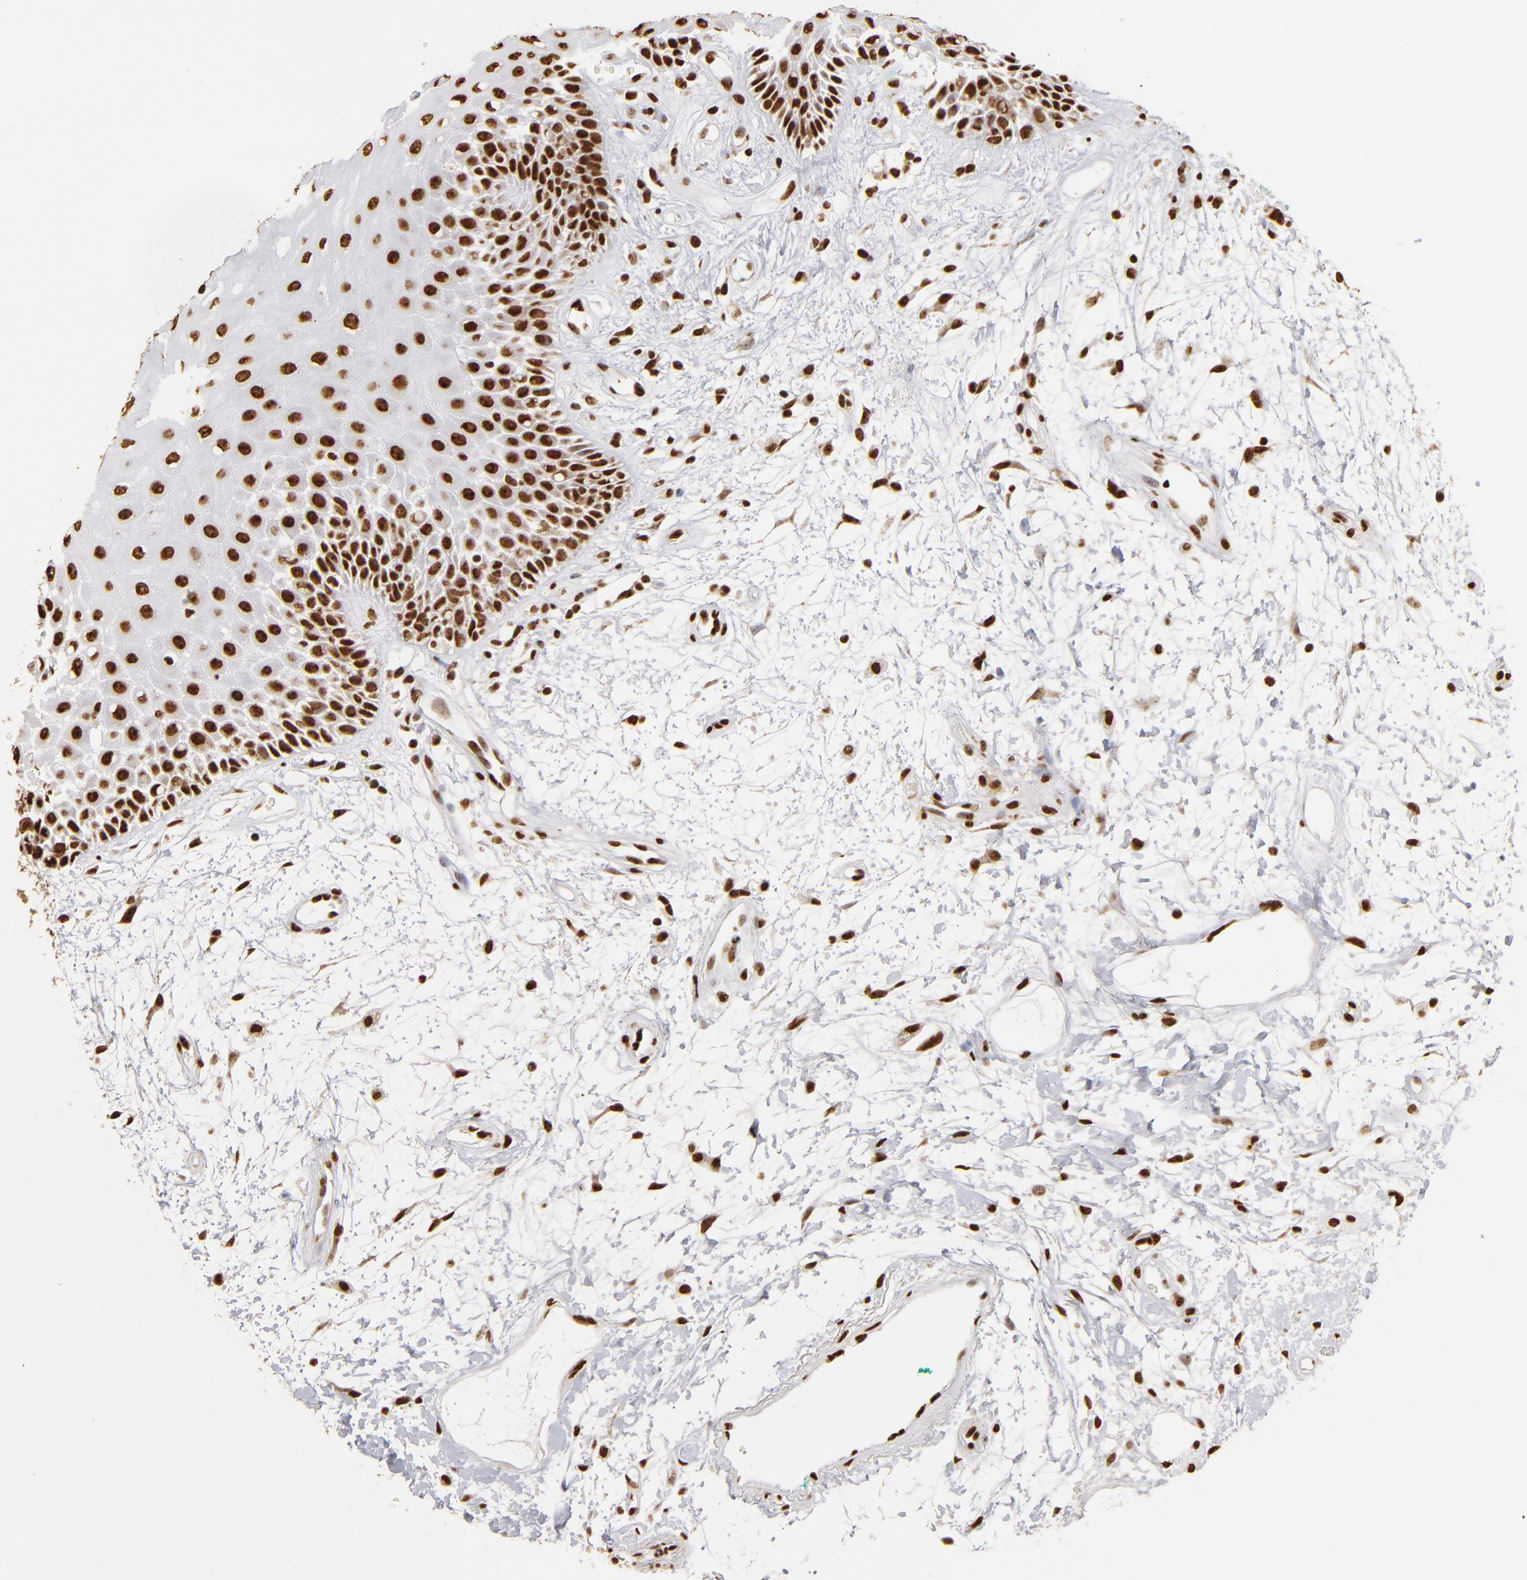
{"staining": {"intensity": "strong", "quantity": ">75%", "location": "nuclear"}, "tissue": "oral mucosa", "cell_type": "Squamous epithelial cells", "image_type": "normal", "snomed": [{"axis": "morphology", "description": "Normal tissue, NOS"}, {"axis": "morphology", "description": "Squamous cell carcinoma, NOS"}, {"axis": "topography", "description": "Skeletal muscle"}, {"axis": "topography", "description": "Oral tissue"}, {"axis": "topography", "description": "Head-Neck"}], "caption": "Immunohistochemistry photomicrograph of normal oral mucosa stained for a protein (brown), which displays high levels of strong nuclear staining in about >75% of squamous epithelial cells.", "gene": "ILF3", "patient": {"sex": "female", "age": 84}}